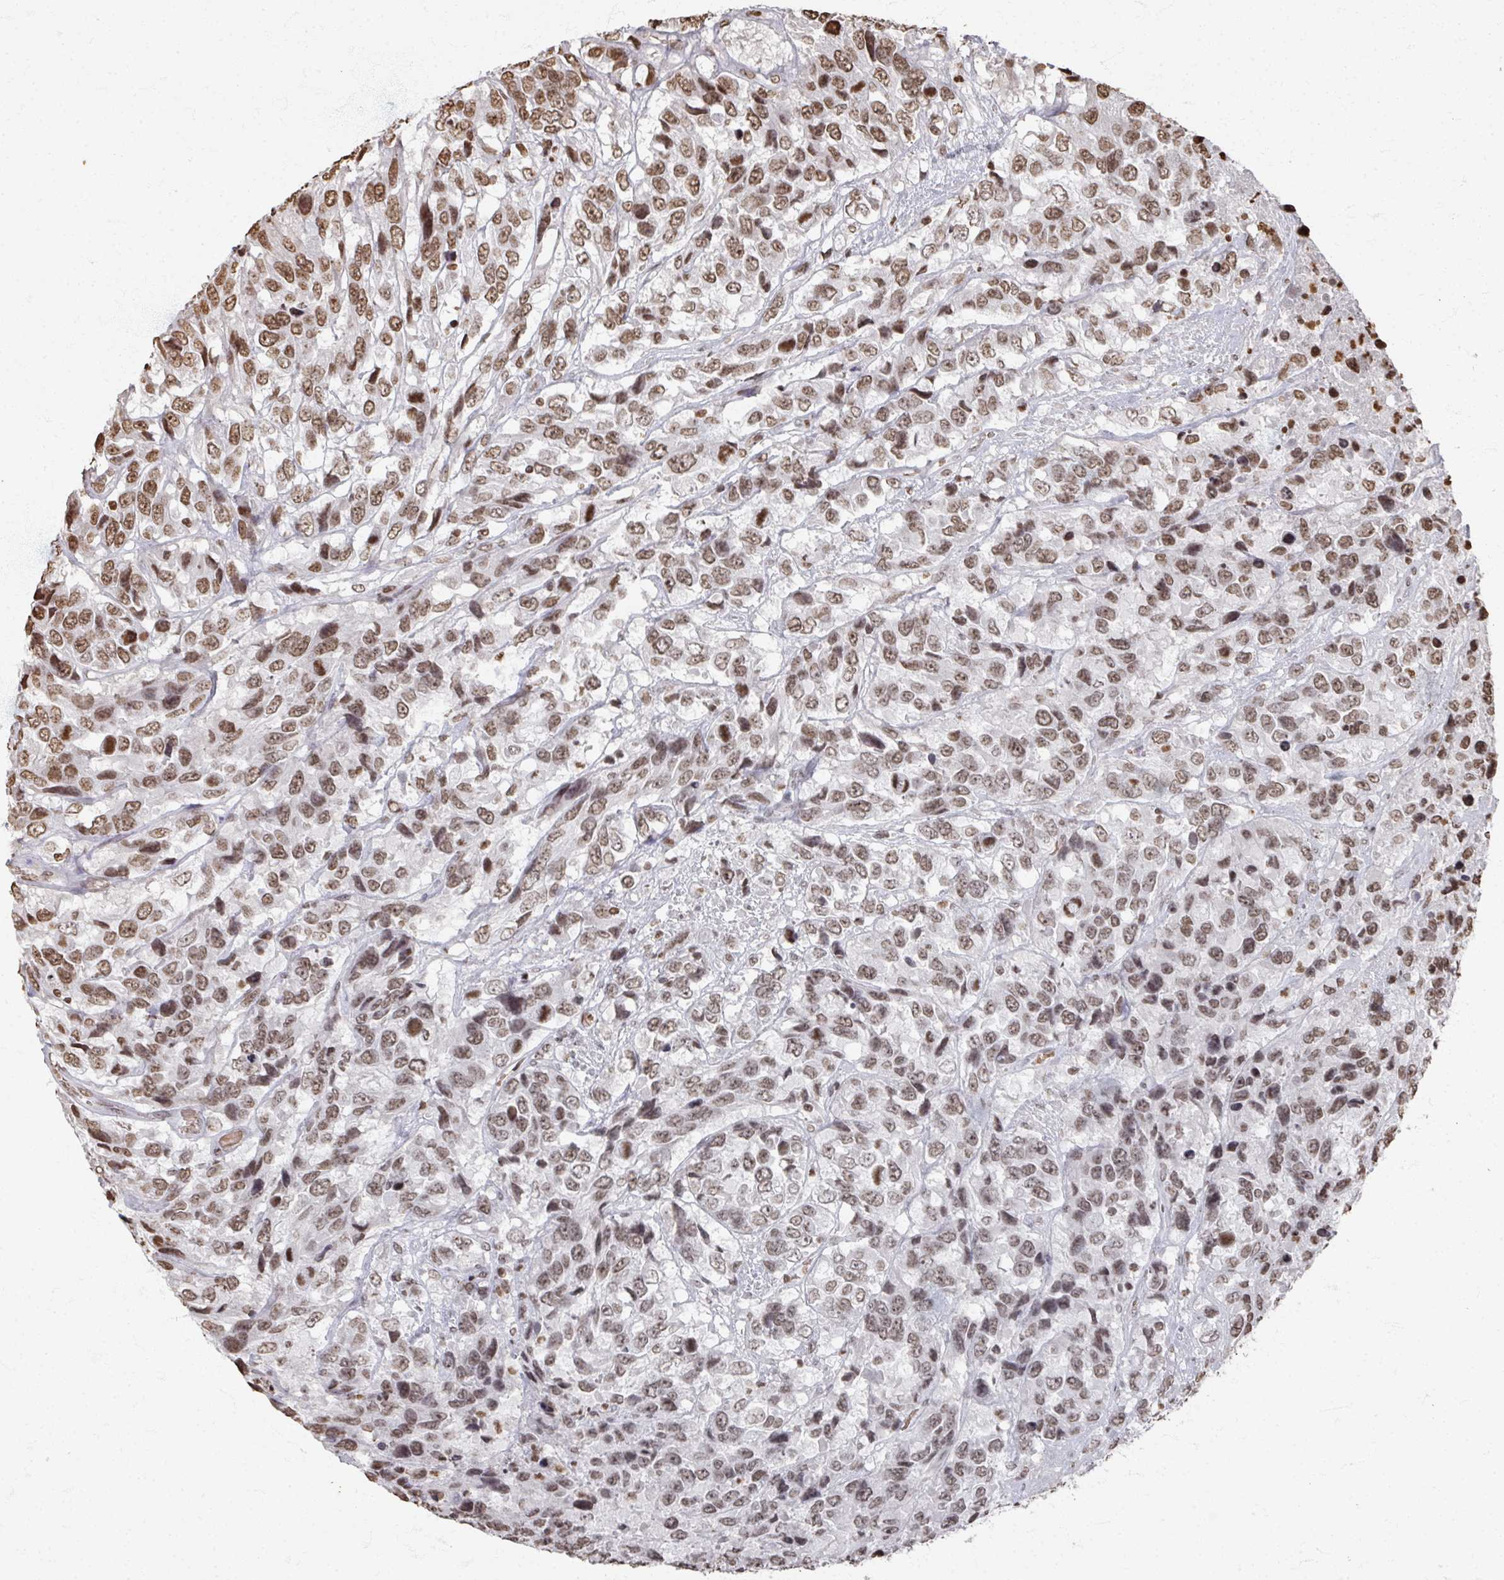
{"staining": {"intensity": "moderate", "quantity": ">75%", "location": "nuclear"}, "tissue": "urothelial cancer", "cell_type": "Tumor cells", "image_type": "cancer", "snomed": [{"axis": "morphology", "description": "Urothelial carcinoma, High grade"}, {"axis": "topography", "description": "Urinary bladder"}], "caption": "Immunohistochemical staining of human urothelial carcinoma (high-grade) reveals medium levels of moderate nuclear protein staining in about >75% of tumor cells.", "gene": "DCUN1D5", "patient": {"sex": "female", "age": 70}}